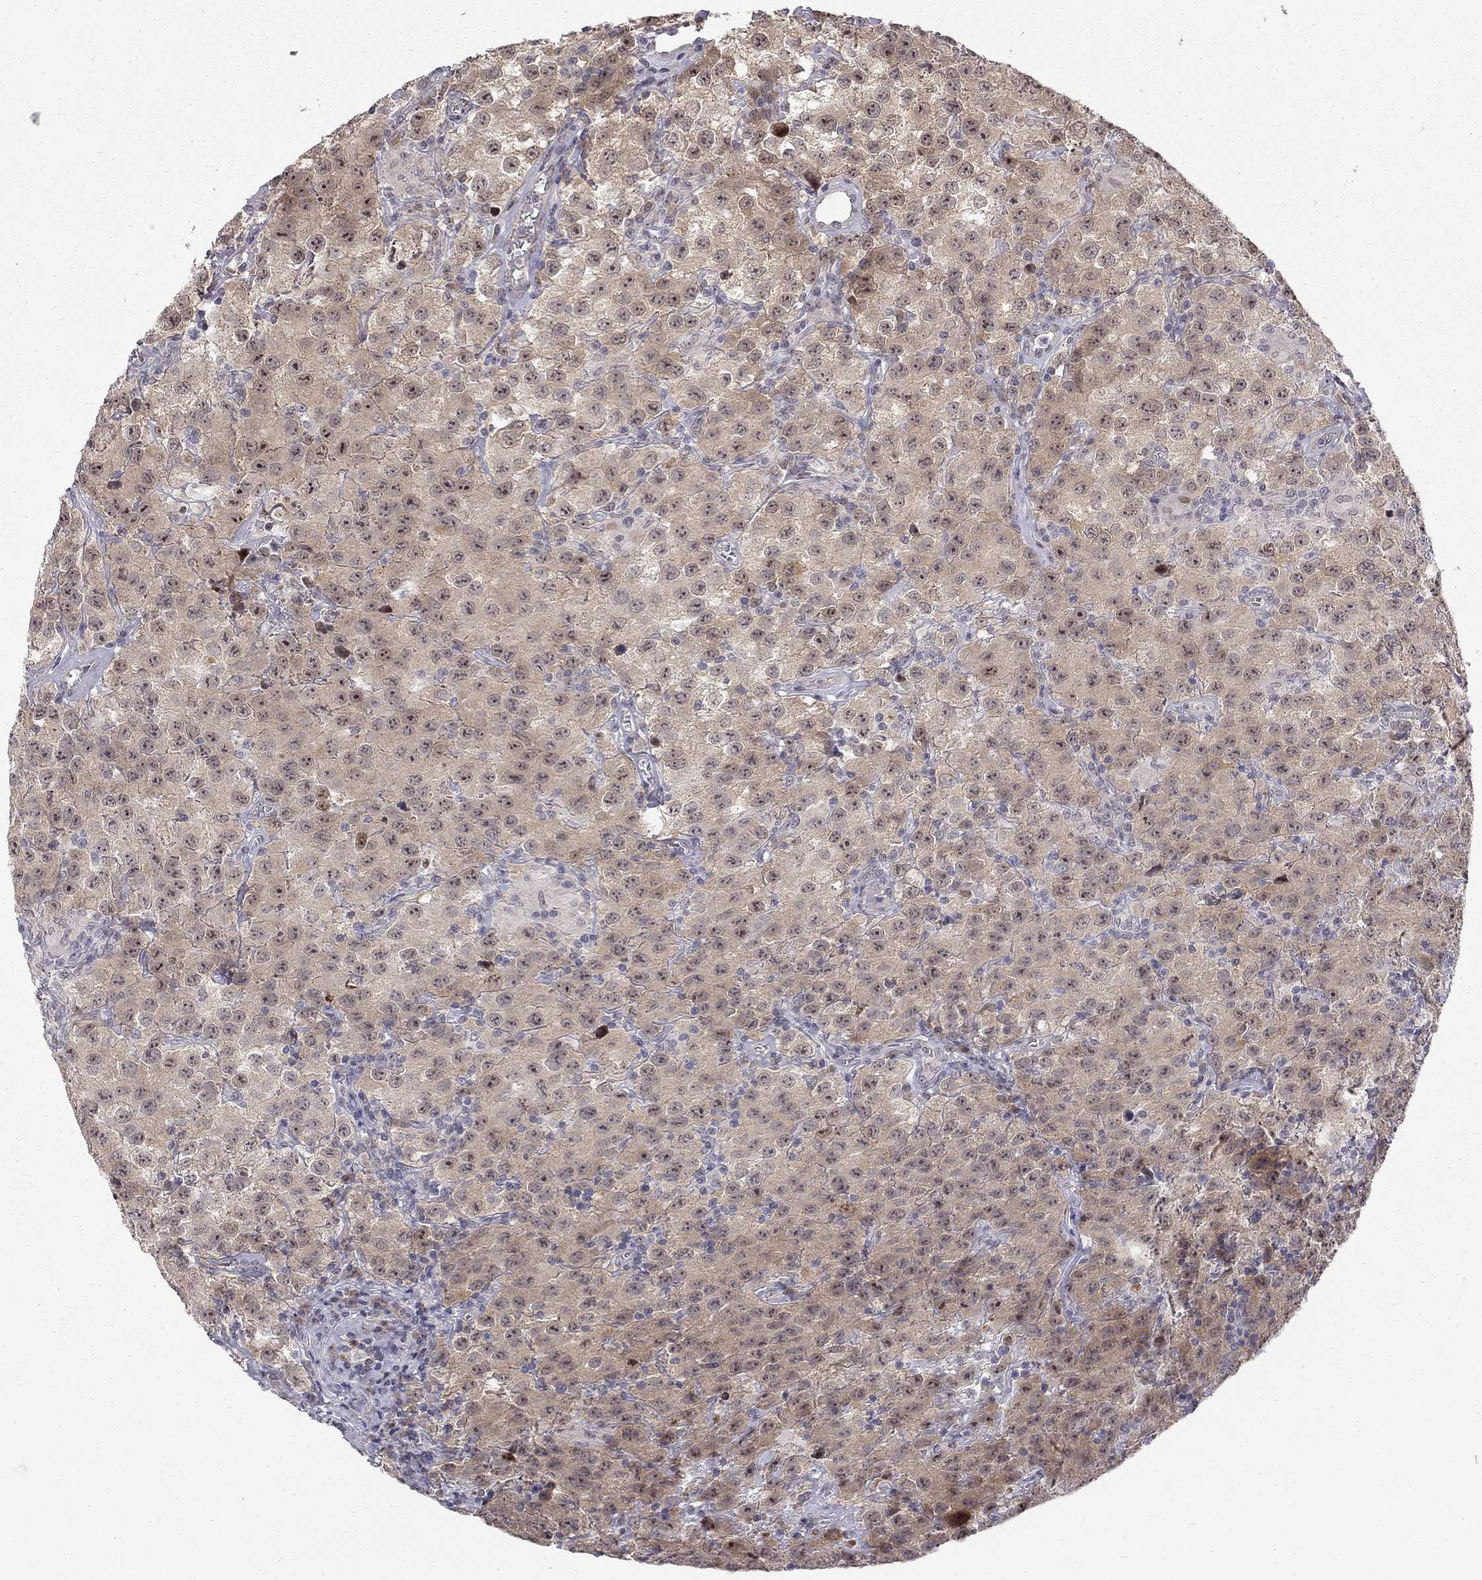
{"staining": {"intensity": "moderate", "quantity": "25%-75%", "location": "cytoplasmic/membranous,nuclear"}, "tissue": "testis cancer", "cell_type": "Tumor cells", "image_type": "cancer", "snomed": [{"axis": "morphology", "description": "Seminoma, NOS"}, {"axis": "topography", "description": "Testis"}], "caption": "DAB (3,3'-diaminobenzidine) immunohistochemical staining of testis cancer (seminoma) shows moderate cytoplasmic/membranous and nuclear protein expression in about 25%-75% of tumor cells.", "gene": "STXBP6", "patient": {"sex": "male", "age": 52}}